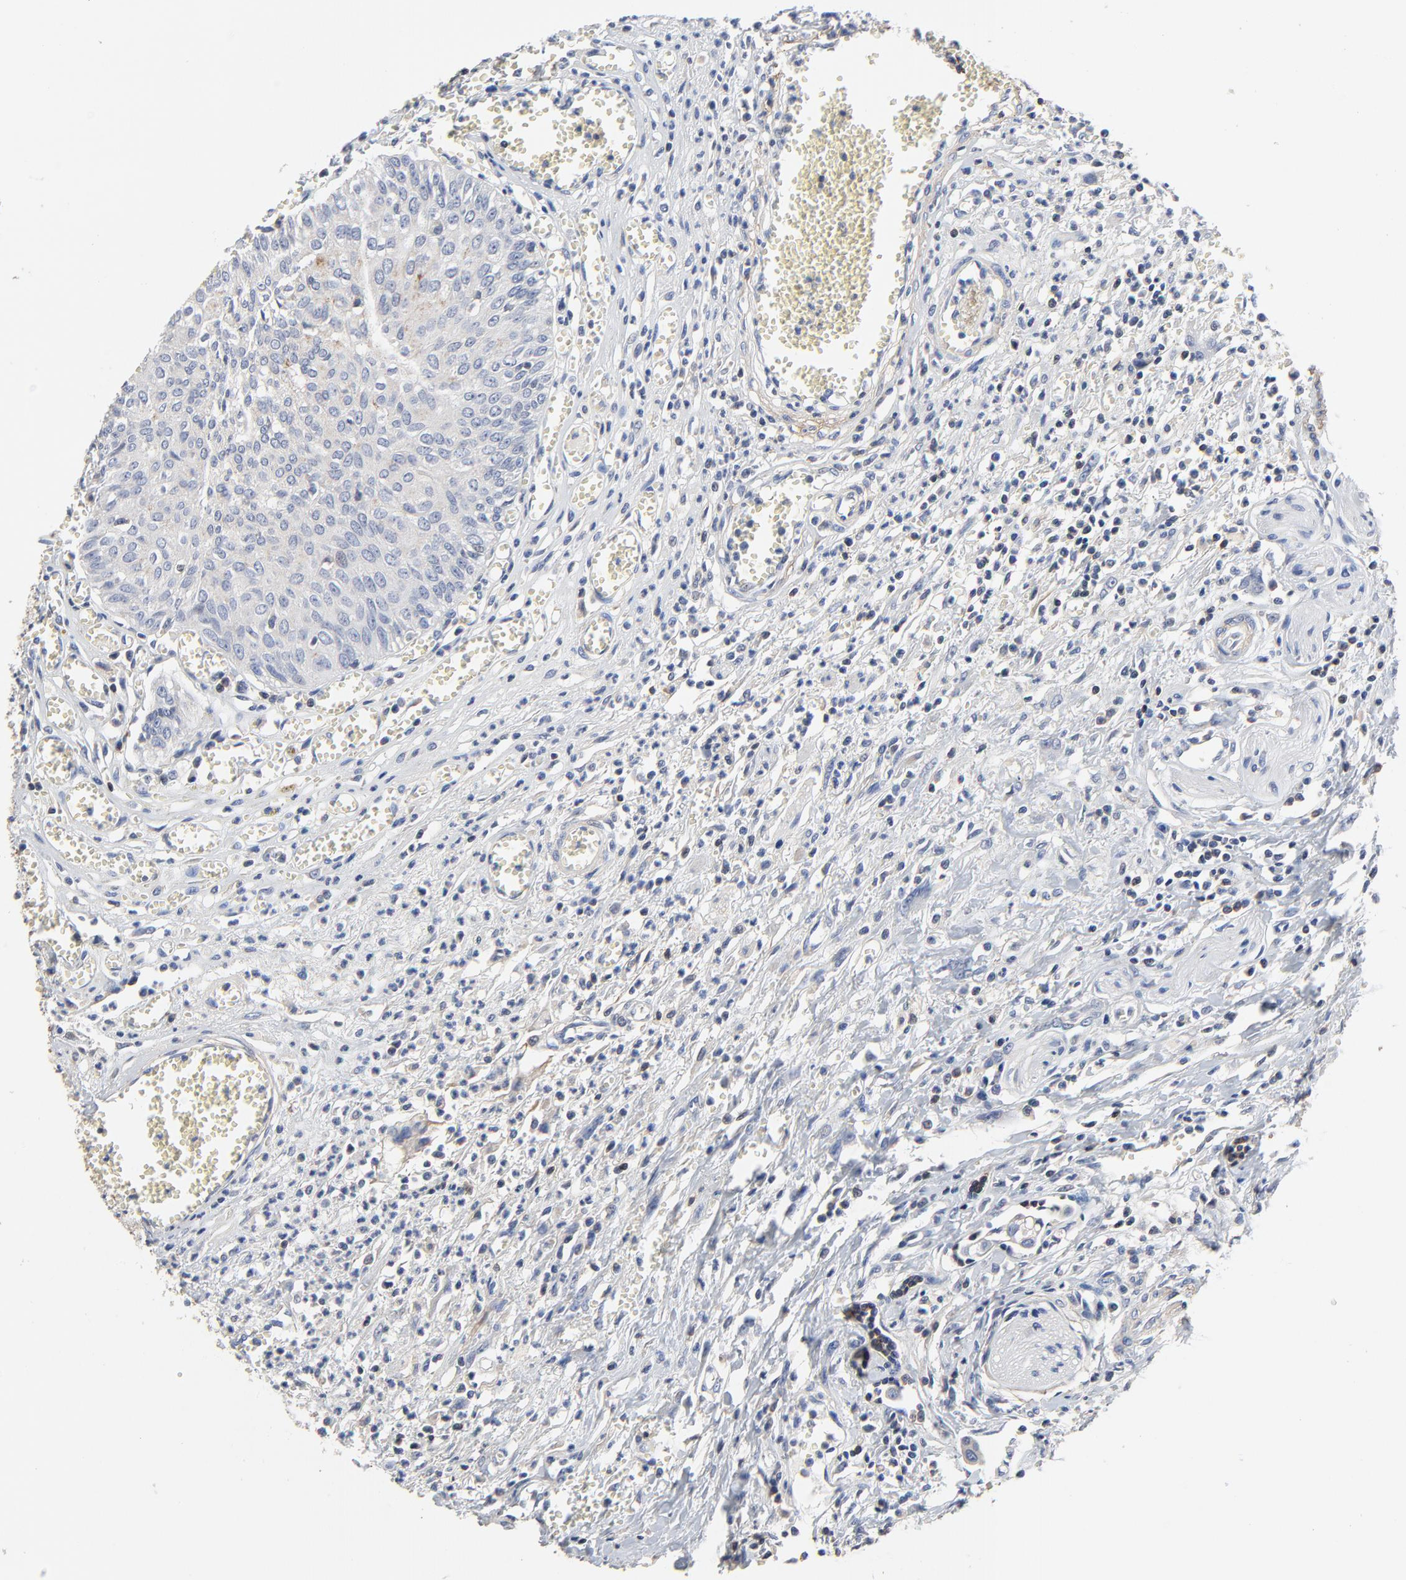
{"staining": {"intensity": "negative", "quantity": "none", "location": "none"}, "tissue": "urothelial cancer", "cell_type": "Tumor cells", "image_type": "cancer", "snomed": [{"axis": "morphology", "description": "Urothelial carcinoma, High grade"}, {"axis": "topography", "description": "Urinary bladder"}], "caption": "Immunohistochemical staining of urothelial cancer shows no significant positivity in tumor cells.", "gene": "SKAP1", "patient": {"sex": "male", "age": 66}}